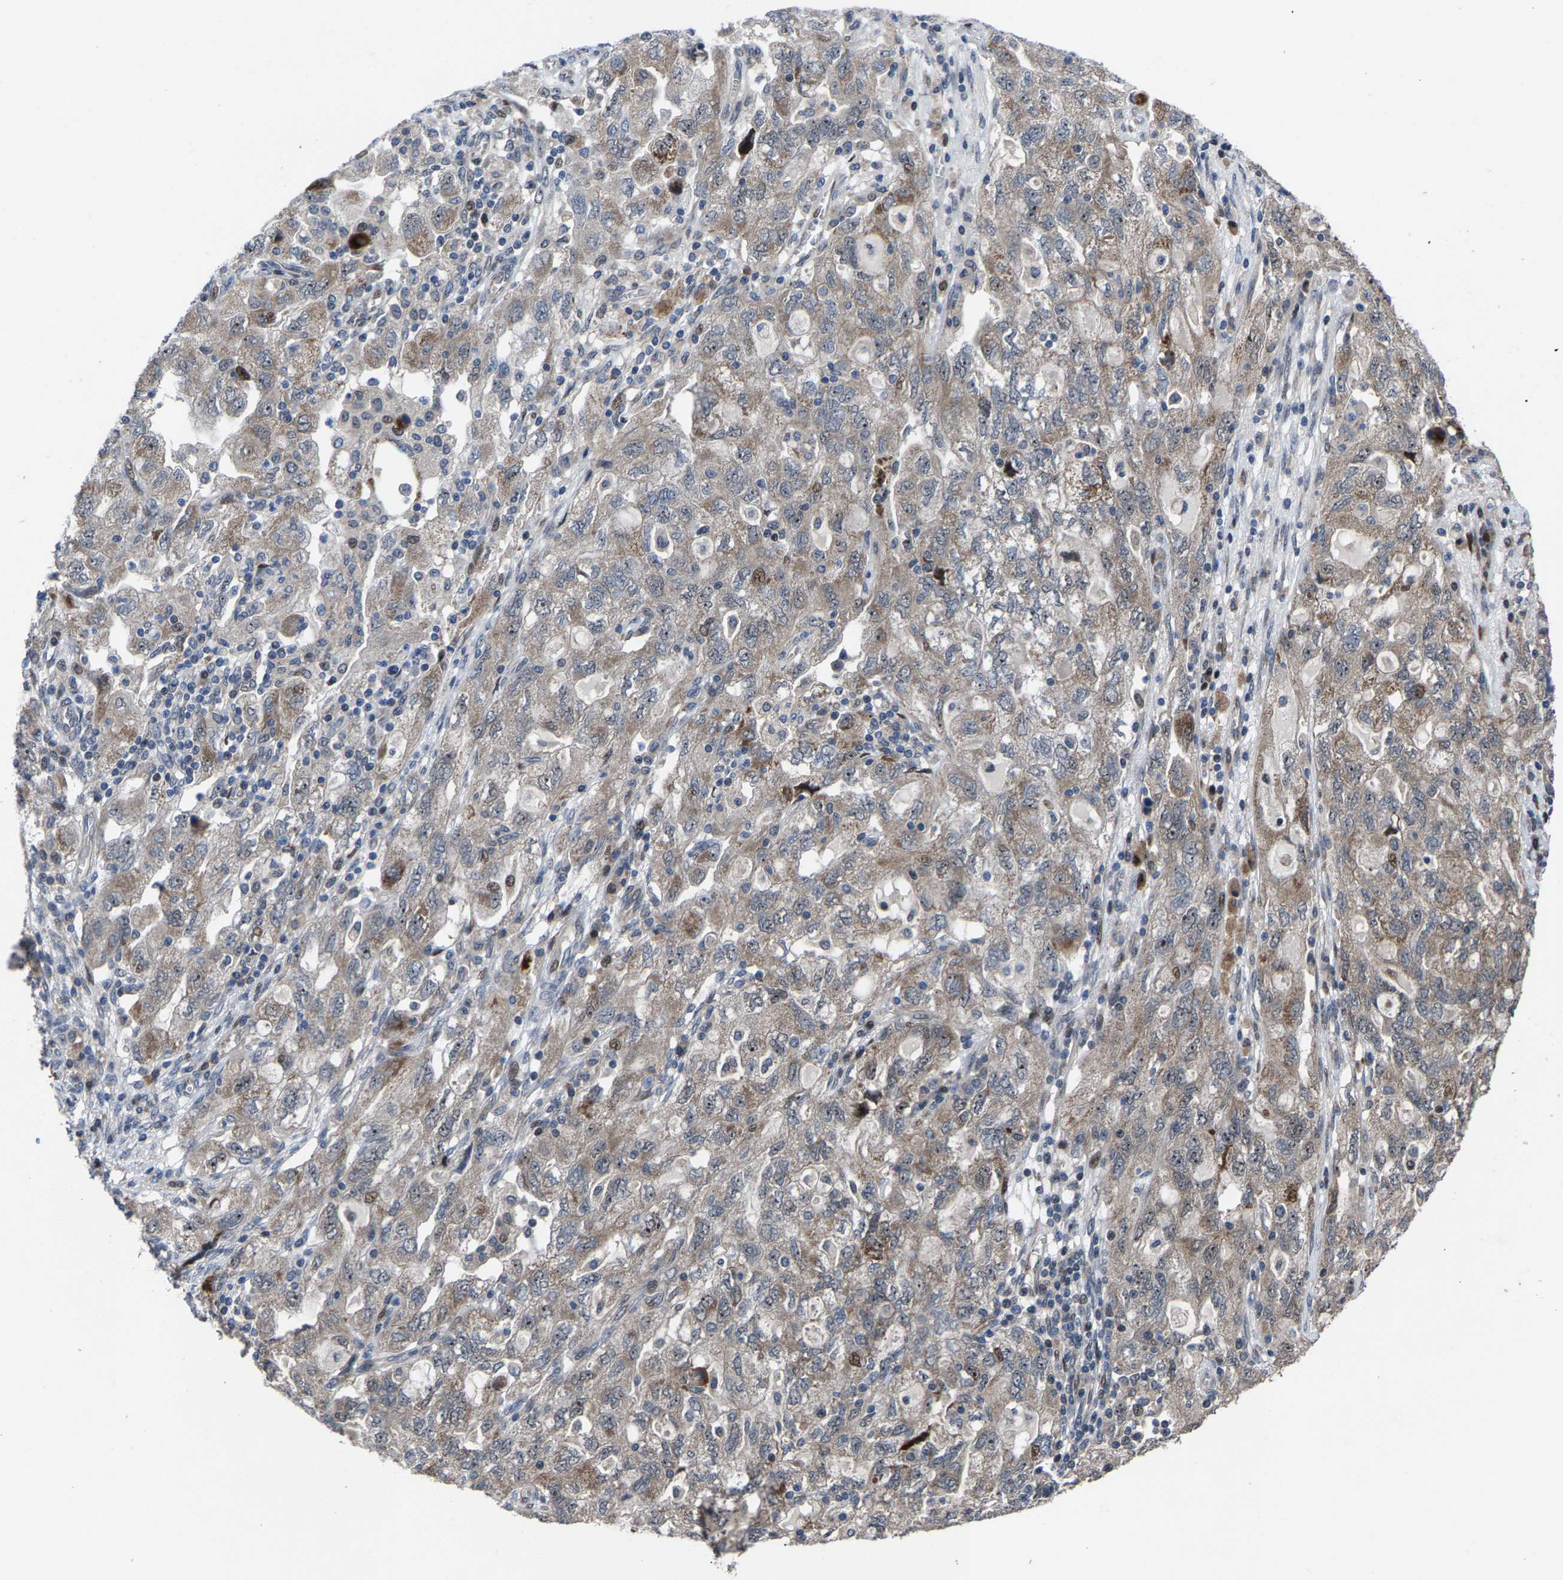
{"staining": {"intensity": "weak", "quantity": "25%-75%", "location": "cytoplasmic/membranous,nuclear"}, "tissue": "ovarian cancer", "cell_type": "Tumor cells", "image_type": "cancer", "snomed": [{"axis": "morphology", "description": "Carcinoma, NOS"}, {"axis": "morphology", "description": "Cystadenocarcinoma, serous, NOS"}, {"axis": "topography", "description": "Ovary"}], "caption": "About 25%-75% of tumor cells in human ovarian cancer display weak cytoplasmic/membranous and nuclear protein expression as visualized by brown immunohistochemical staining.", "gene": "HAUS6", "patient": {"sex": "female", "age": 69}}